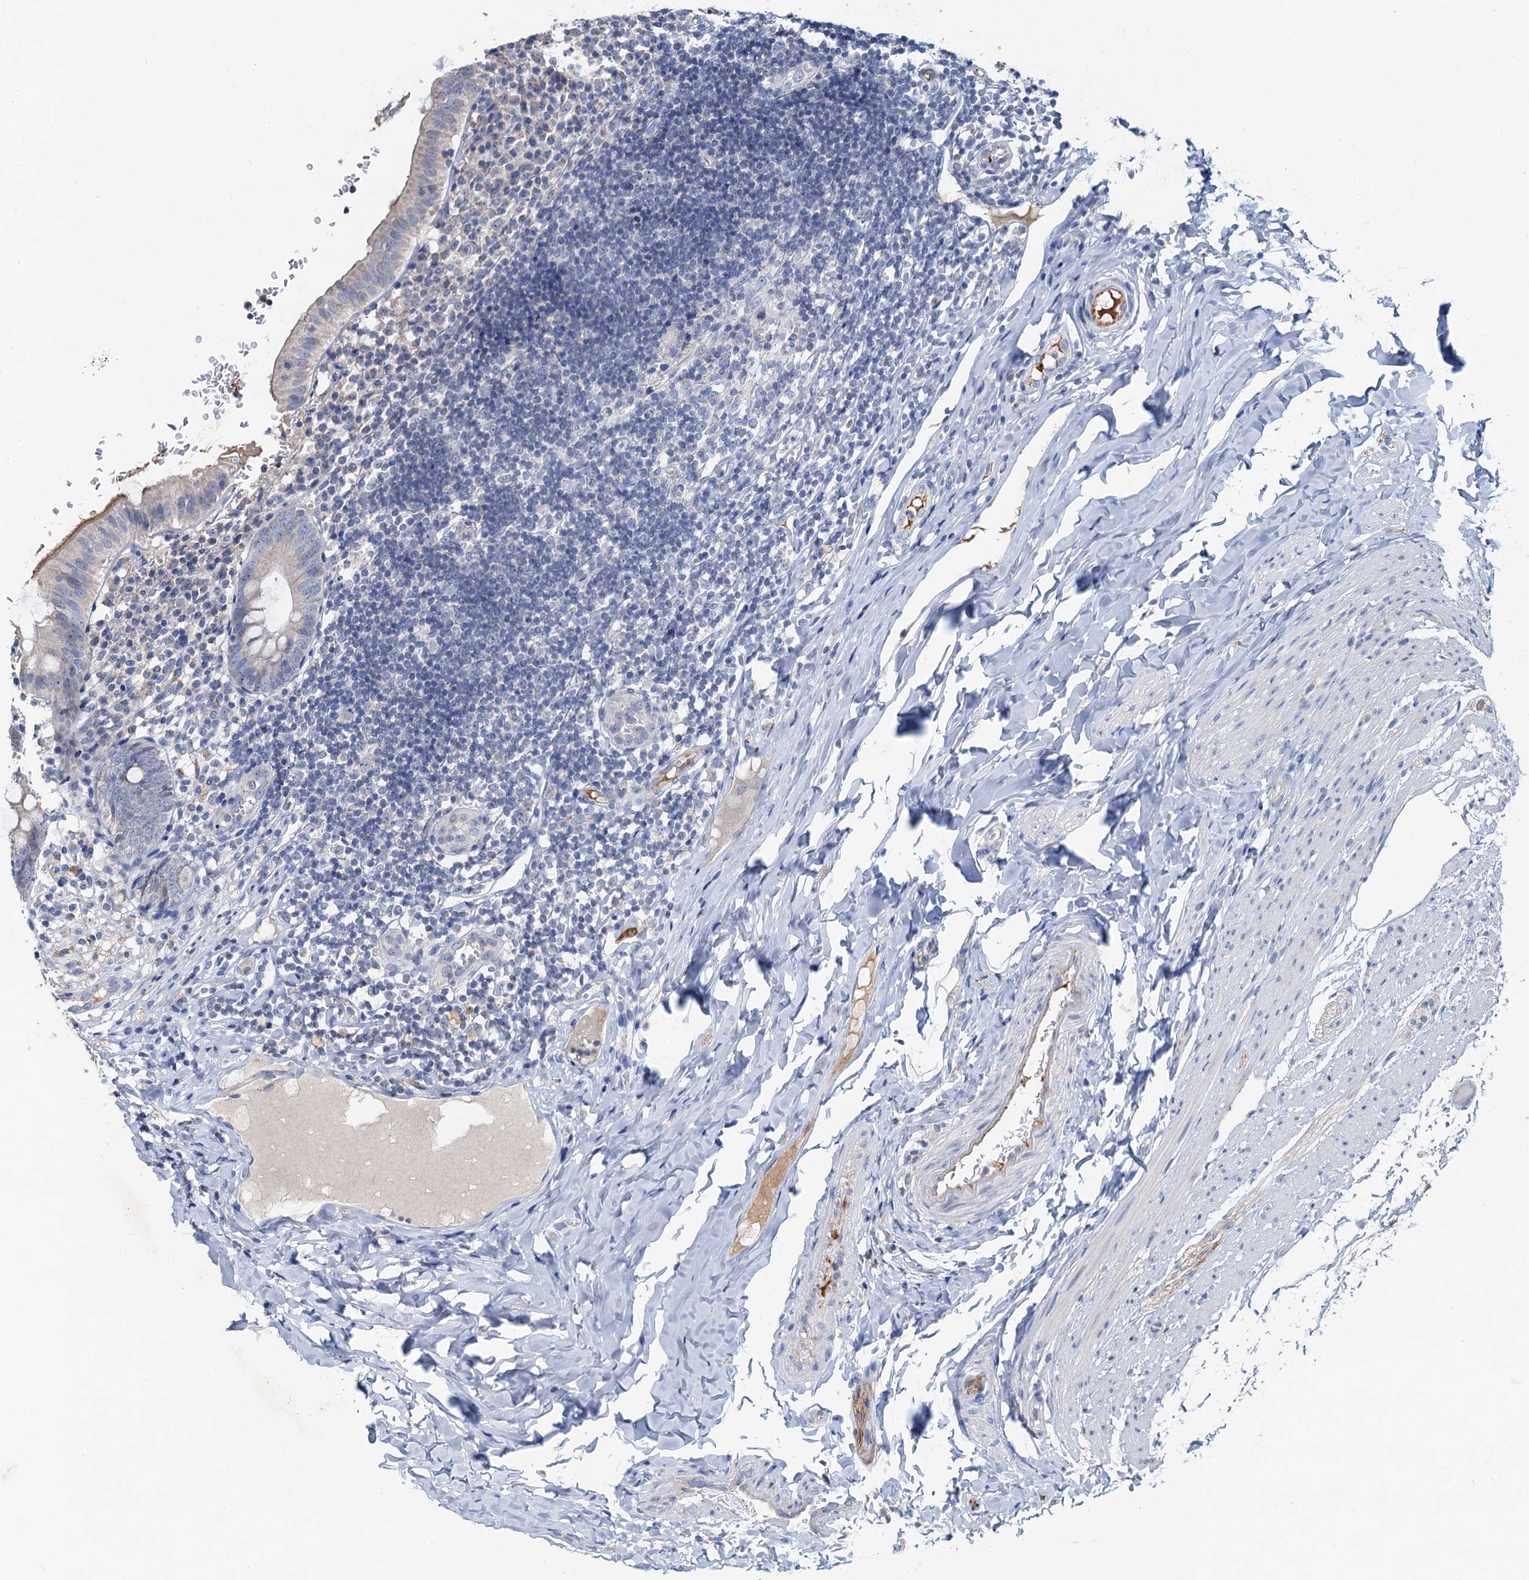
{"staining": {"intensity": "strong", "quantity": "<25%", "location": "cytoplasmic/membranous"}, "tissue": "appendix", "cell_type": "Glandular cells", "image_type": "normal", "snomed": [{"axis": "morphology", "description": "Normal tissue, NOS"}, {"axis": "topography", "description": "Appendix"}], "caption": "Strong cytoplasmic/membranous protein expression is identified in about <25% of glandular cells in appendix.", "gene": "PLLP", "patient": {"sex": "male", "age": 8}}